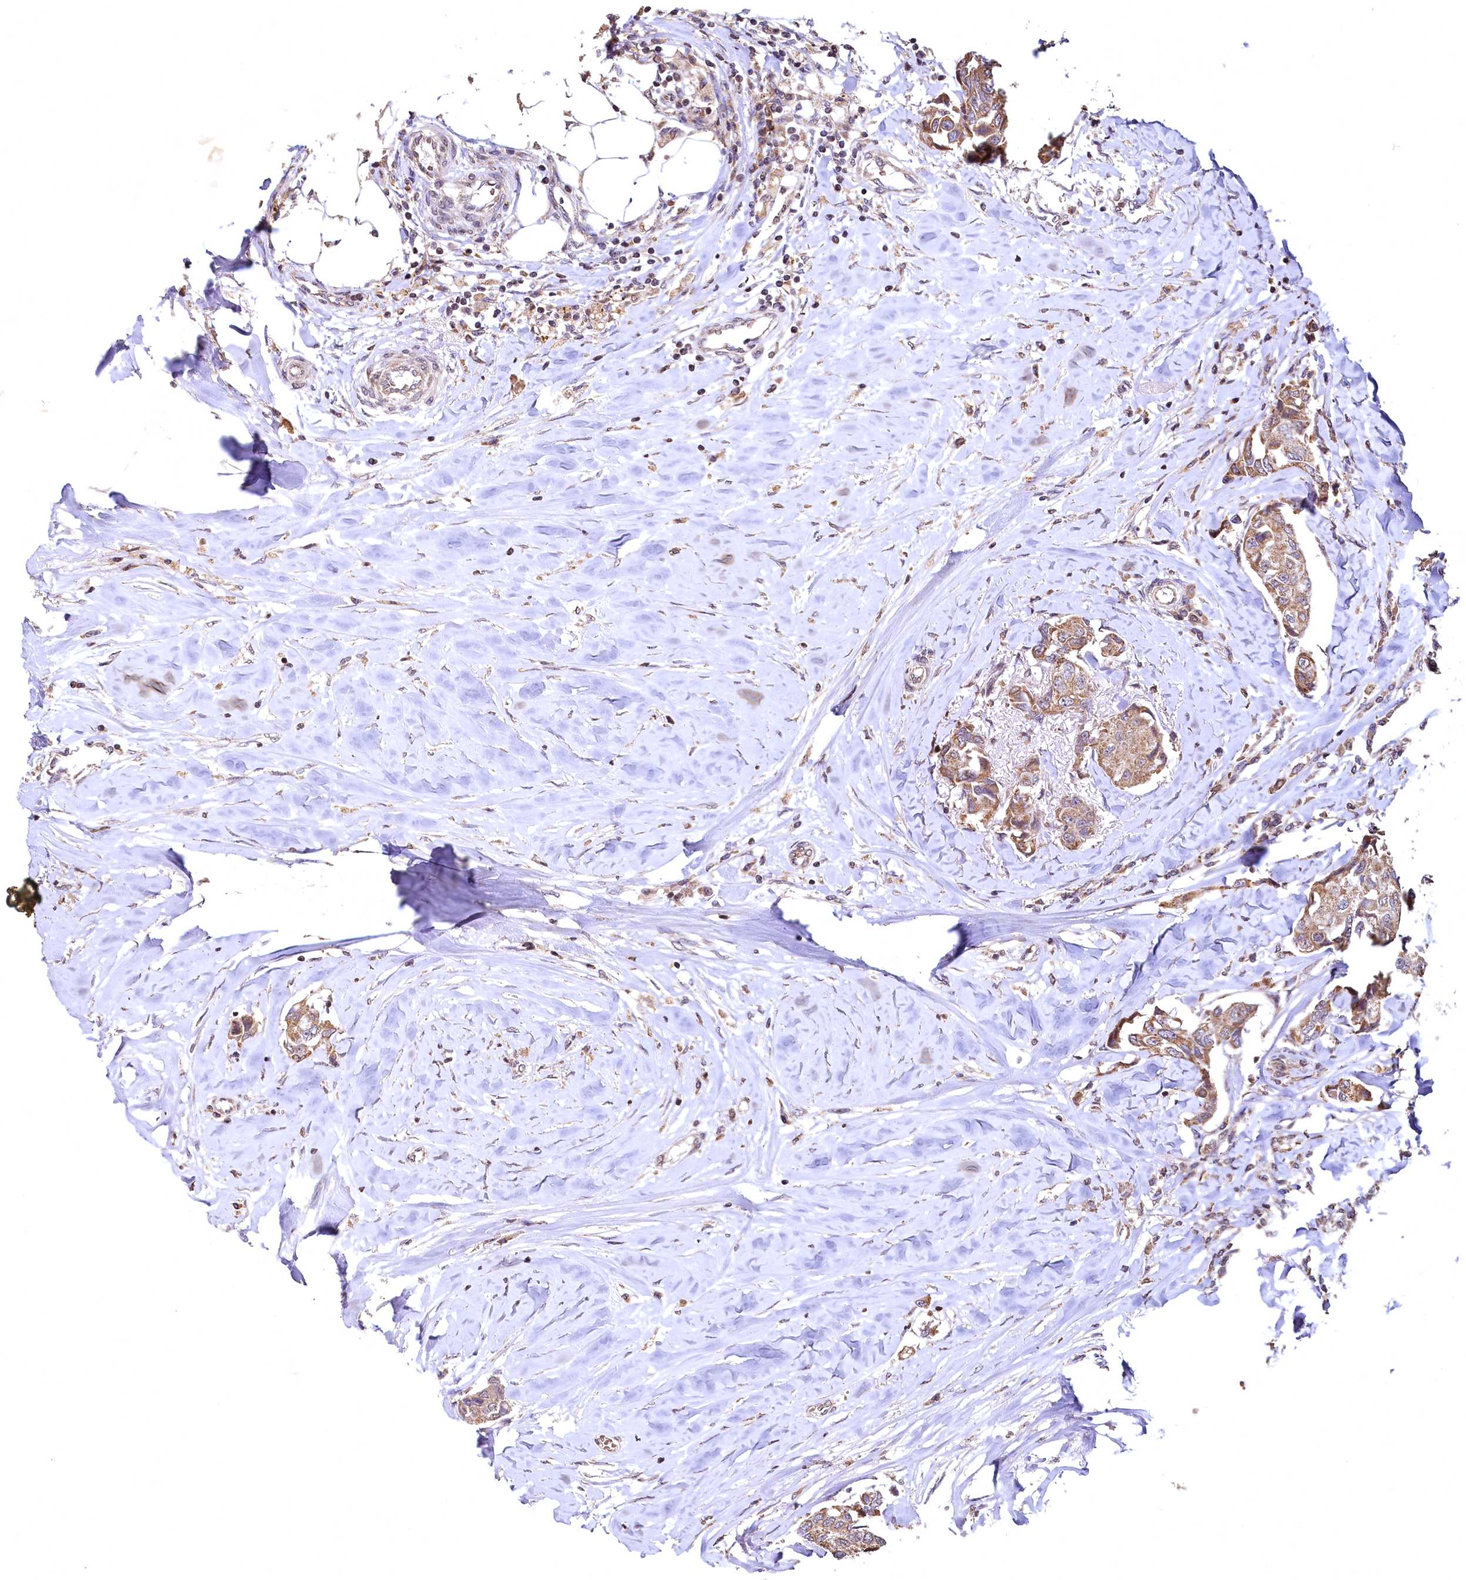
{"staining": {"intensity": "moderate", "quantity": ">75%", "location": "cytoplasmic/membranous"}, "tissue": "breast cancer", "cell_type": "Tumor cells", "image_type": "cancer", "snomed": [{"axis": "morphology", "description": "Duct carcinoma"}, {"axis": "topography", "description": "Breast"}], "caption": "The immunohistochemical stain highlights moderate cytoplasmic/membranous expression in tumor cells of breast invasive ductal carcinoma tissue.", "gene": "SPTA1", "patient": {"sex": "female", "age": 80}}